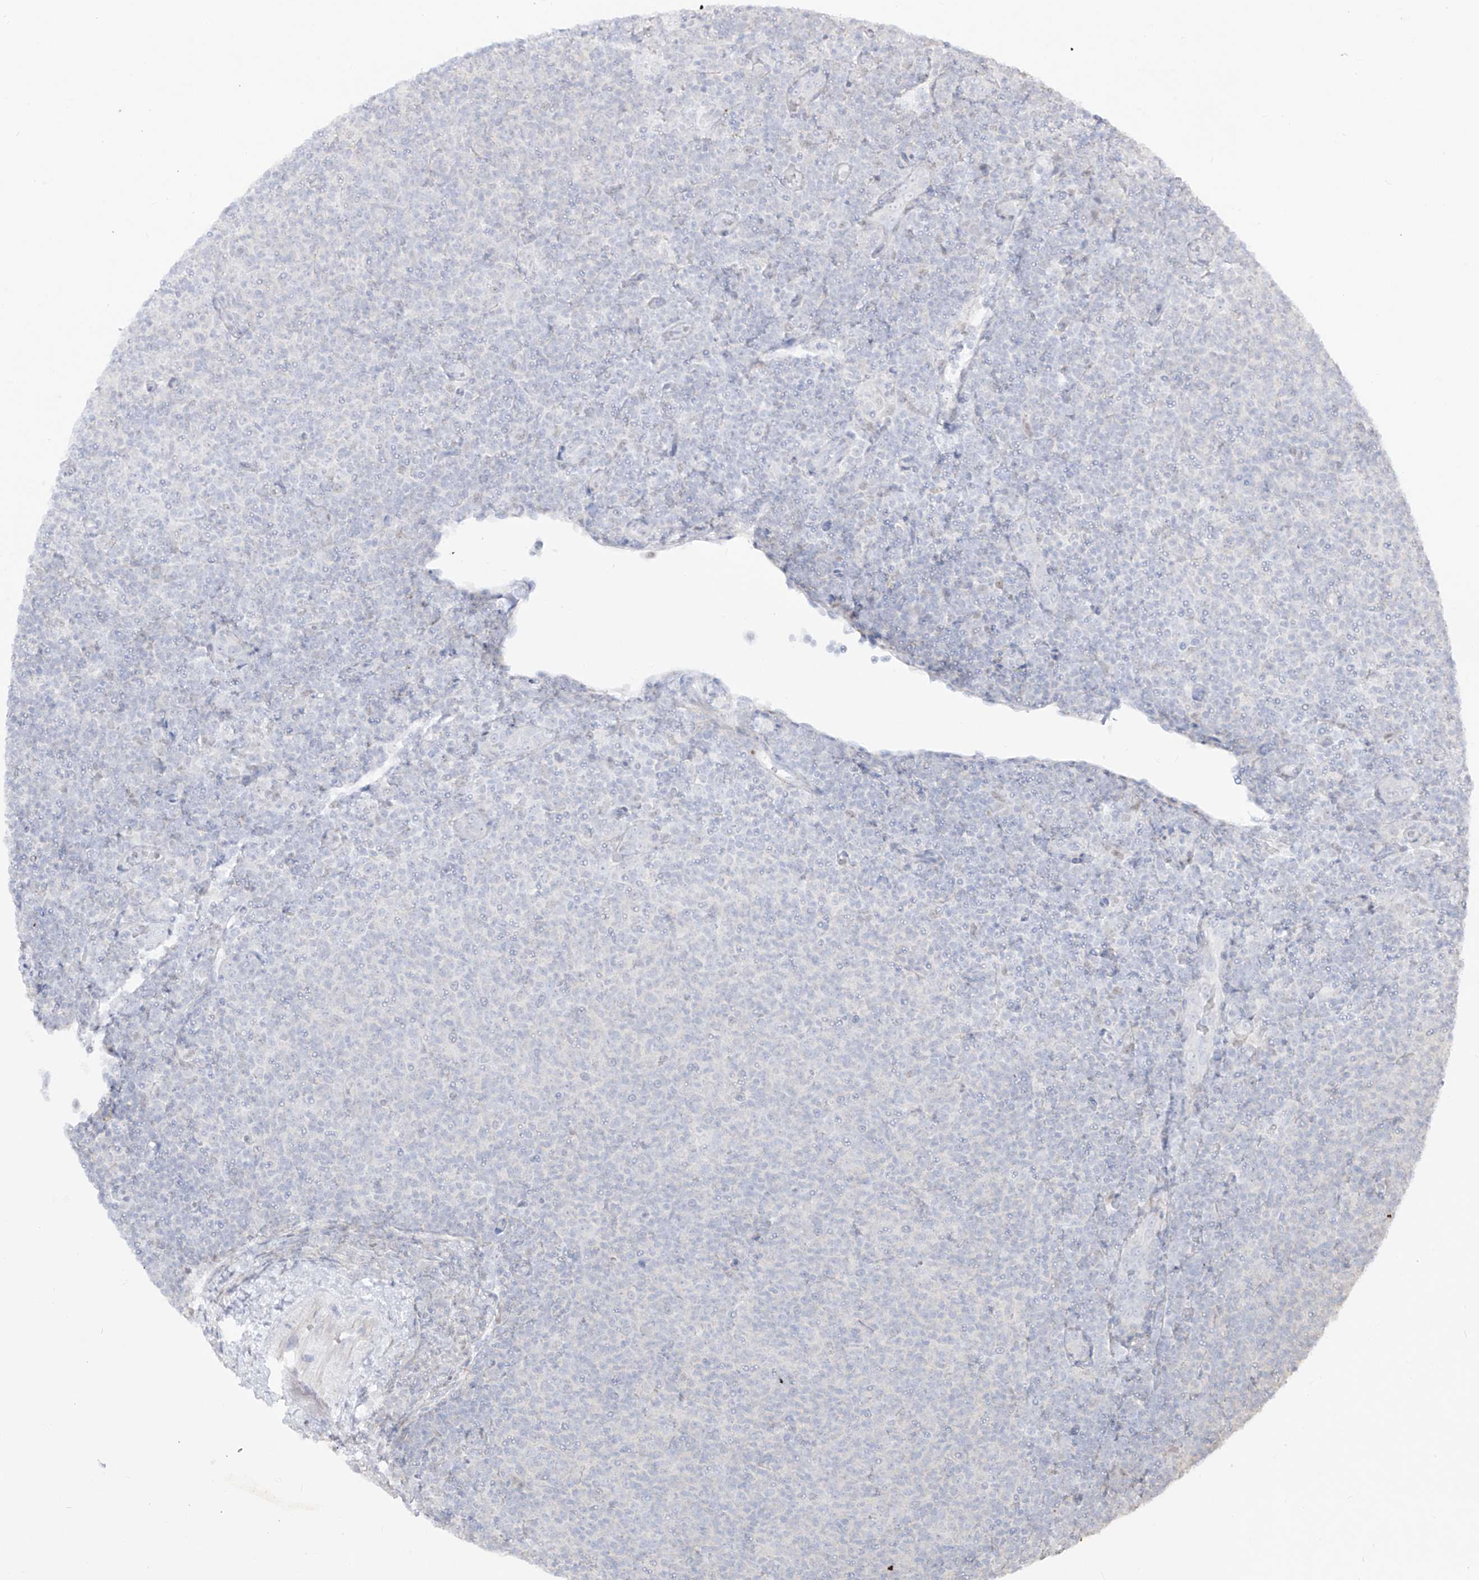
{"staining": {"intensity": "negative", "quantity": "none", "location": "none"}, "tissue": "lymphoma", "cell_type": "Tumor cells", "image_type": "cancer", "snomed": [{"axis": "morphology", "description": "Malignant lymphoma, non-Hodgkin's type, Low grade"}, {"axis": "topography", "description": "Lymph node"}], "caption": "A high-resolution image shows IHC staining of malignant lymphoma, non-Hodgkin's type (low-grade), which shows no significant expression in tumor cells.", "gene": "DMKN", "patient": {"sex": "male", "age": 66}}